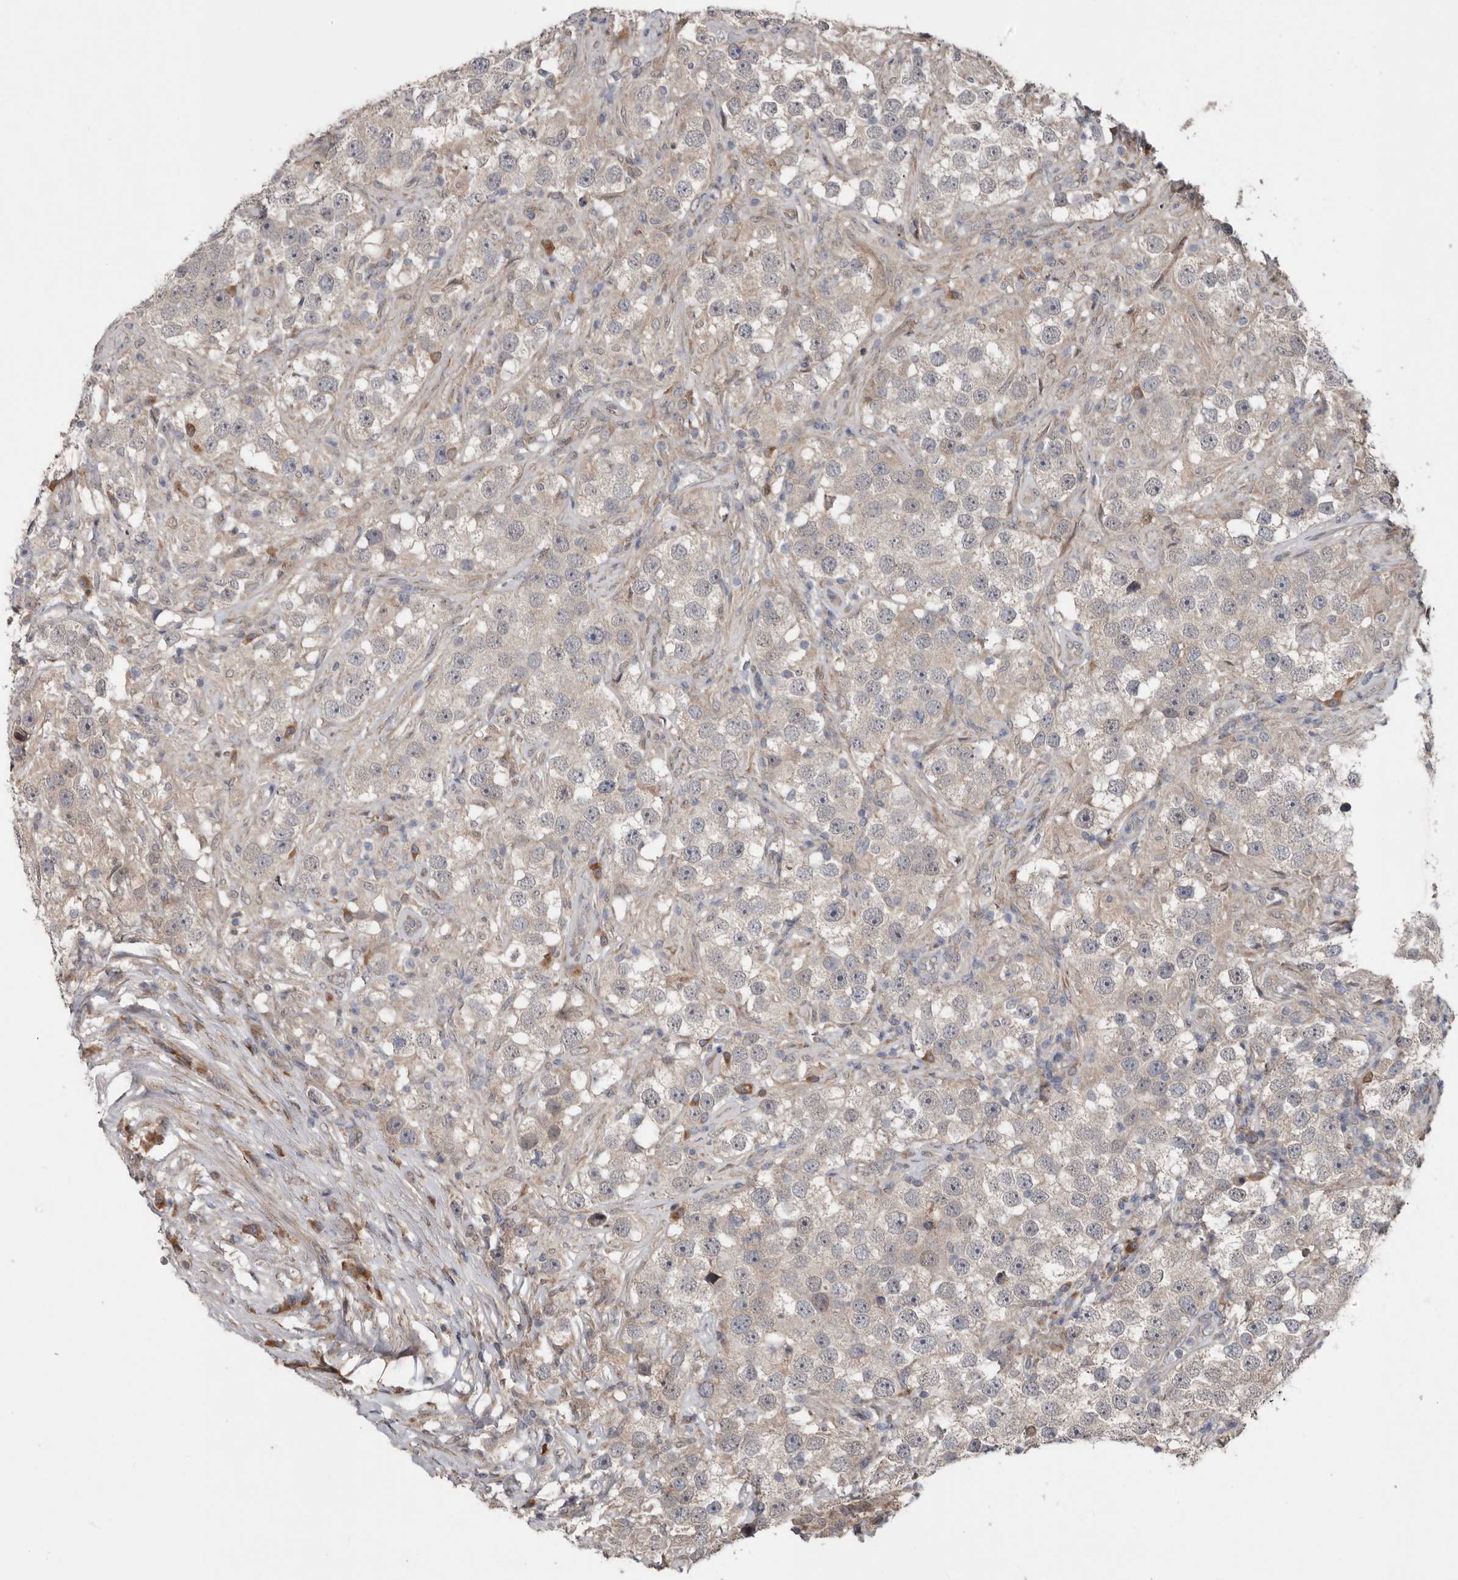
{"staining": {"intensity": "negative", "quantity": "none", "location": "none"}, "tissue": "testis cancer", "cell_type": "Tumor cells", "image_type": "cancer", "snomed": [{"axis": "morphology", "description": "Seminoma, NOS"}, {"axis": "topography", "description": "Testis"}], "caption": "IHC histopathology image of neoplastic tissue: testis cancer (seminoma) stained with DAB (3,3'-diaminobenzidine) displays no significant protein expression in tumor cells.", "gene": "CHML", "patient": {"sex": "male", "age": 49}}